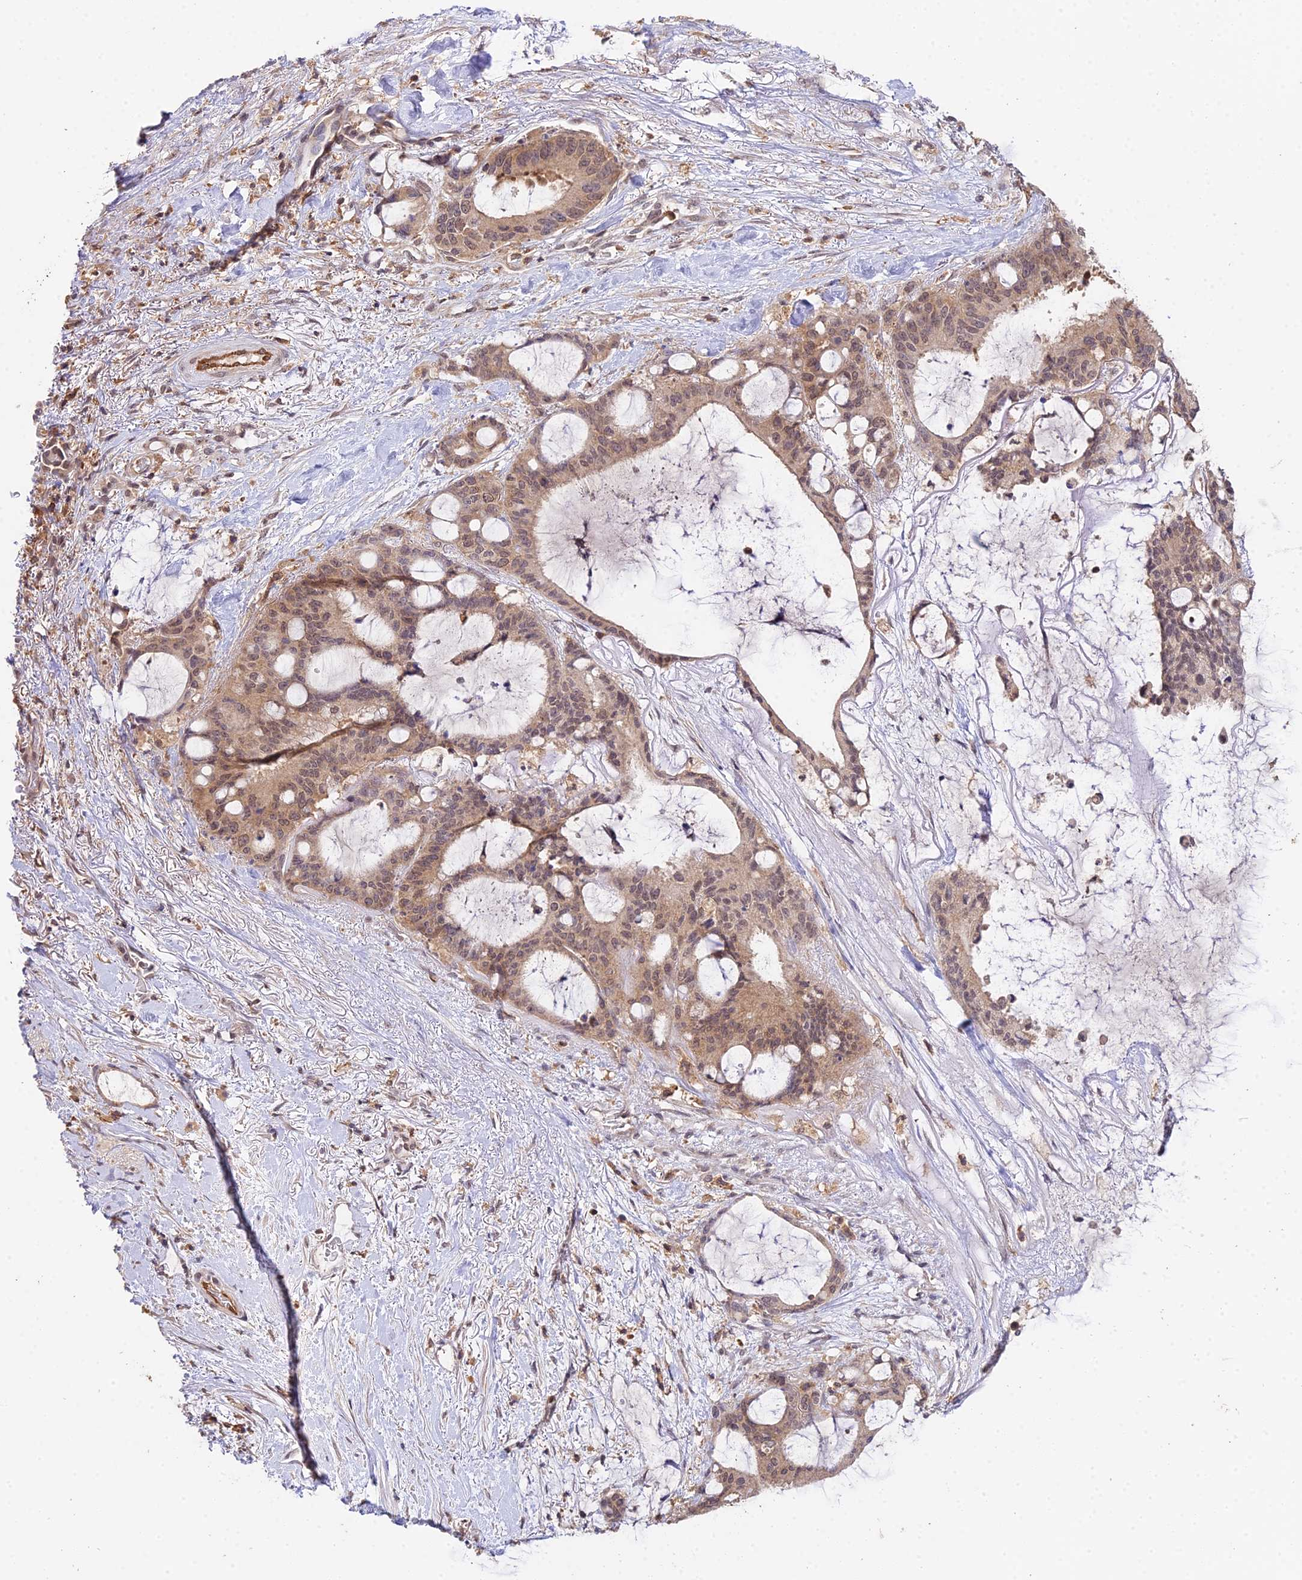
{"staining": {"intensity": "moderate", "quantity": ">75%", "location": "cytoplasmic/membranous,nuclear"}, "tissue": "liver cancer", "cell_type": "Tumor cells", "image_type": "cancer", "snomed": [{"axis": "morphology", "description": "Normal tissue, NOS"}, {"axis": "morphology", "description": "Cholangiocarcinoma"}, {"axis": "topography", "description": "Liver"}, {"axis": "topography", "description": "Peripheral nerve tissue"}], "caption": "Human cholangiocarcinoma (liver) stained with a brown dye displays moderate cytoplasmic/membranous and nuclear positive positivity in about >75% of tumor cells.", "gene": "TPRX1", "patient": {"sex": "female", "age": 73}}